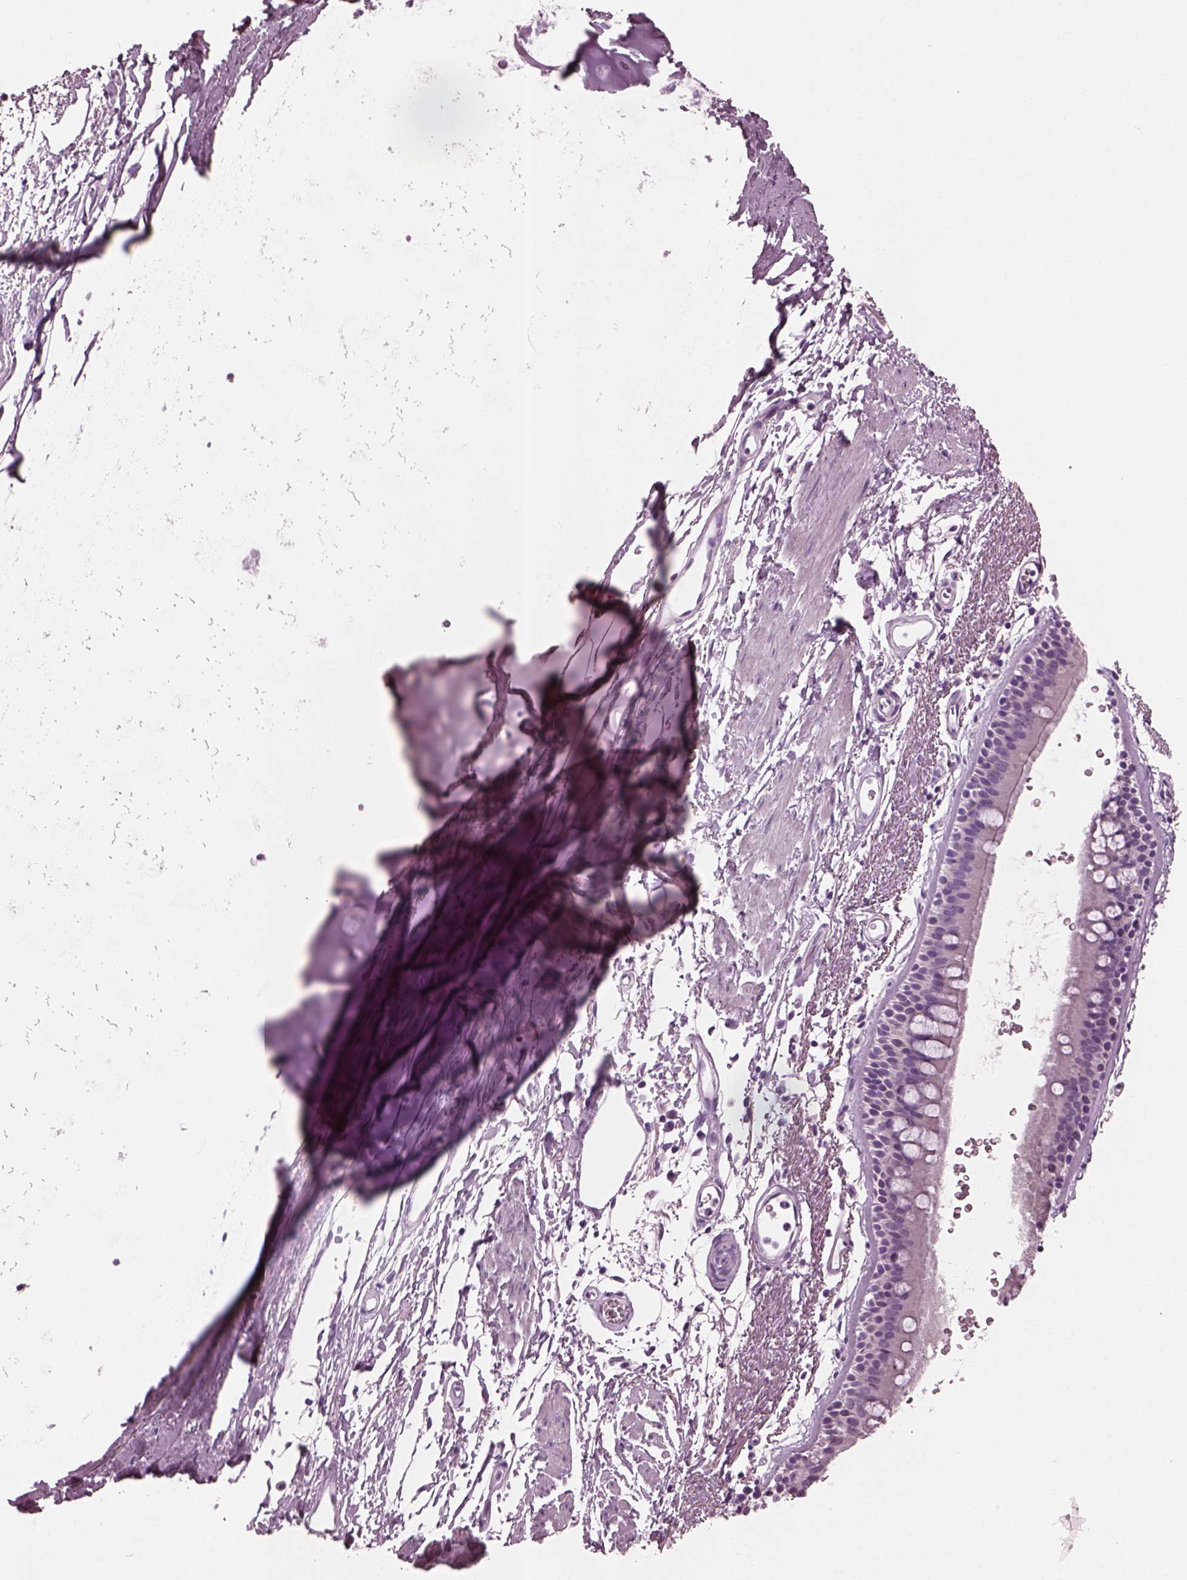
{"staining": {"intensity": "negative", "quantity": "none", "location": "none"}, "tissue": "bronchus", "cell_type": "Respiratory epithelial cells", "image_type": "normal", "snomed": [{"axis": "morphology", "description": "Normal tissue, NOS"}, {"axis": "topography", "description": "Lymph node"}, {"axis": "topography", "description": "Bronchus"}], "caption": "The histopathology image displays no significant staining in respiratory epithelial cells of bronchus. Brightfield microscopy of immunohistochemistry (IHC) stained with DAB (3,3'-diaminobenzidine) (brown) and hematoxylin (blue), captured at high magnification.", "gene": "SLC6A17", "patient": {"sex": "female", "age": 70}}